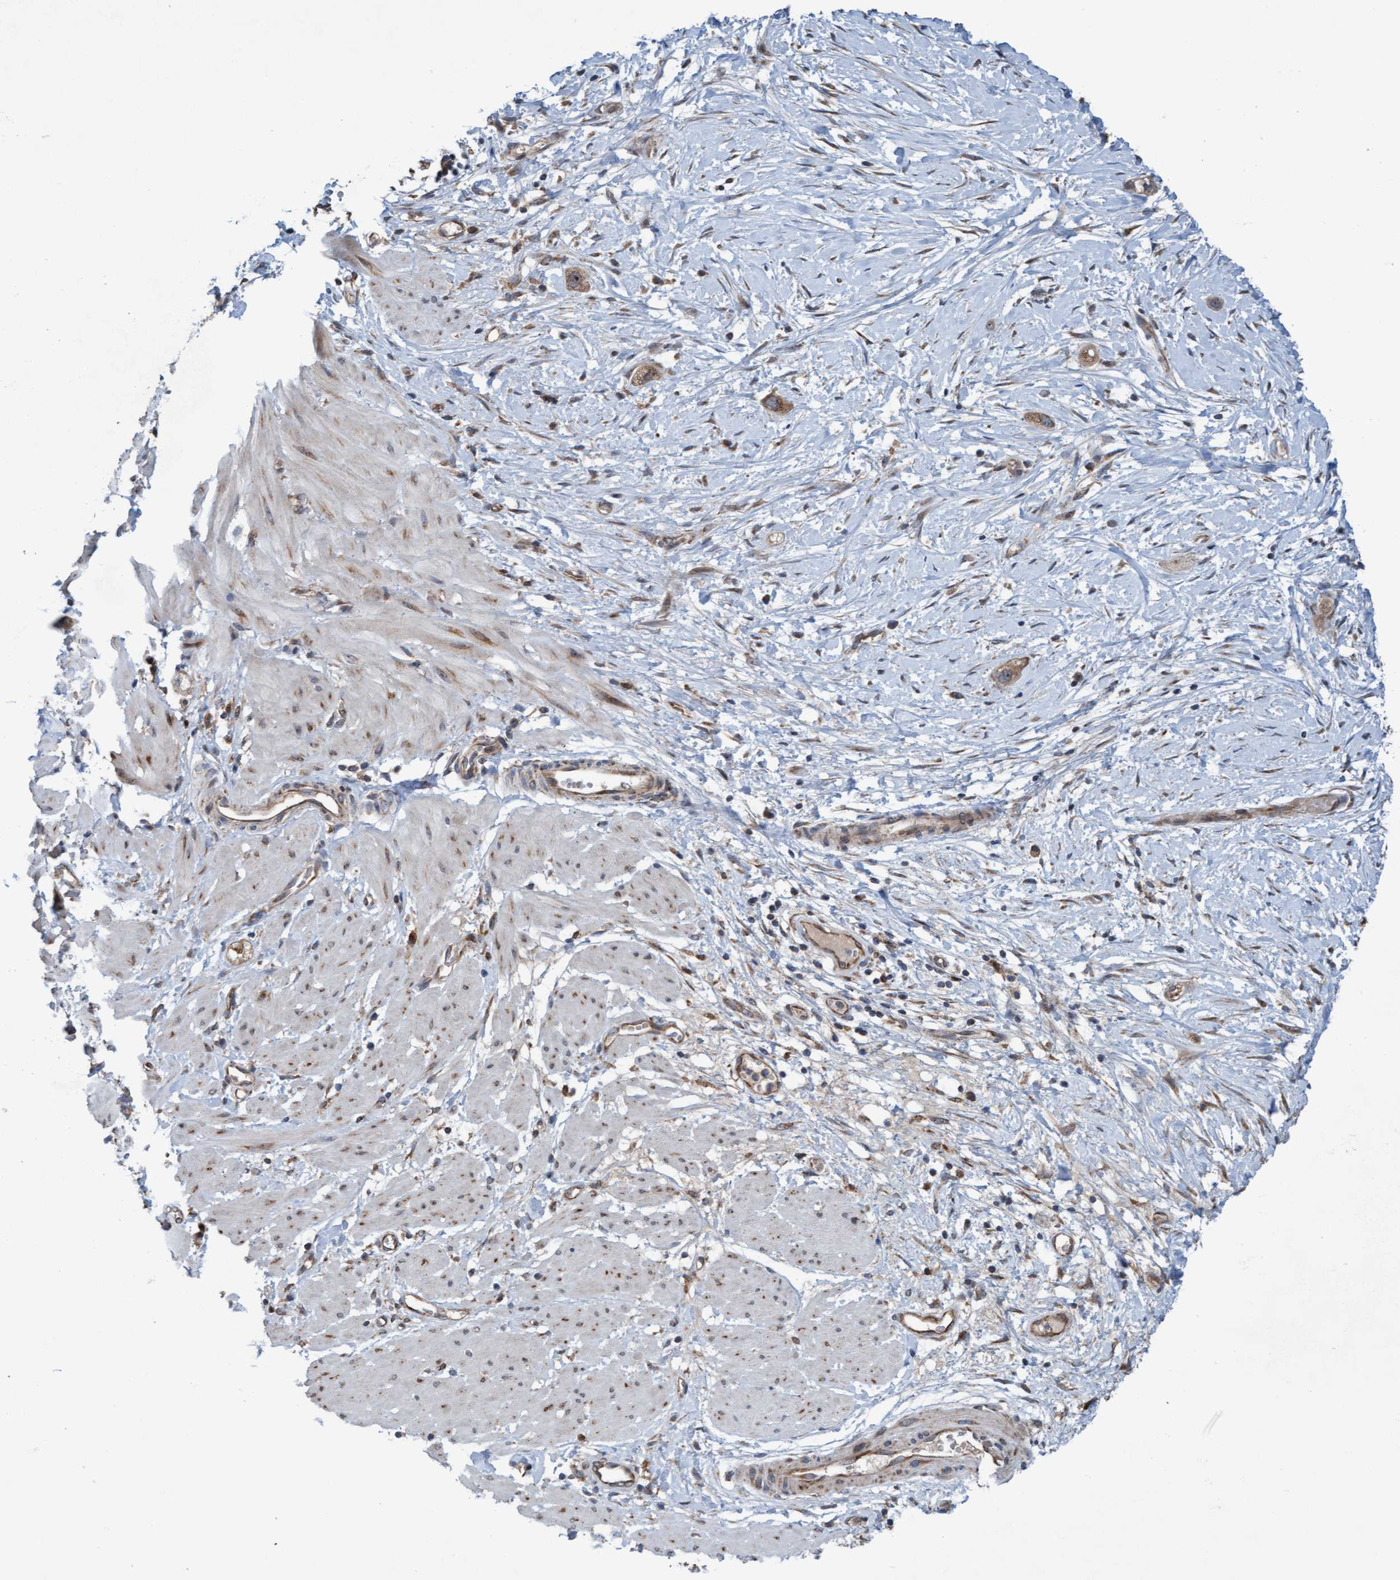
{"staining": {"intensity": "moderate", "quantity": ">75%", "location": "cytoplasmic/membranous,nuclear"}, "tissue": "stomach cancer", "cell_type": "Tumor cells", "image_type": "cancer", "snomed": [{"axis": "morphology", "description": "Adenocarcinoma, NOS"}, {"axis": "topography", "description": "Stomach"}, {"axis": "topography", "description": "Stomach, lower"}], "caption": "Adenocarcinoma (stomach) was stained to show a protein in brown. There is medium levels of moderate cytoplasmic/membranous and nuclear positivity in approximately >75% of tumor cells. (DAB = brown stain, brightfield microscopy at high magnification).", "gene": "ZNF566", "patient": {"sex": "female", "age": 48}}